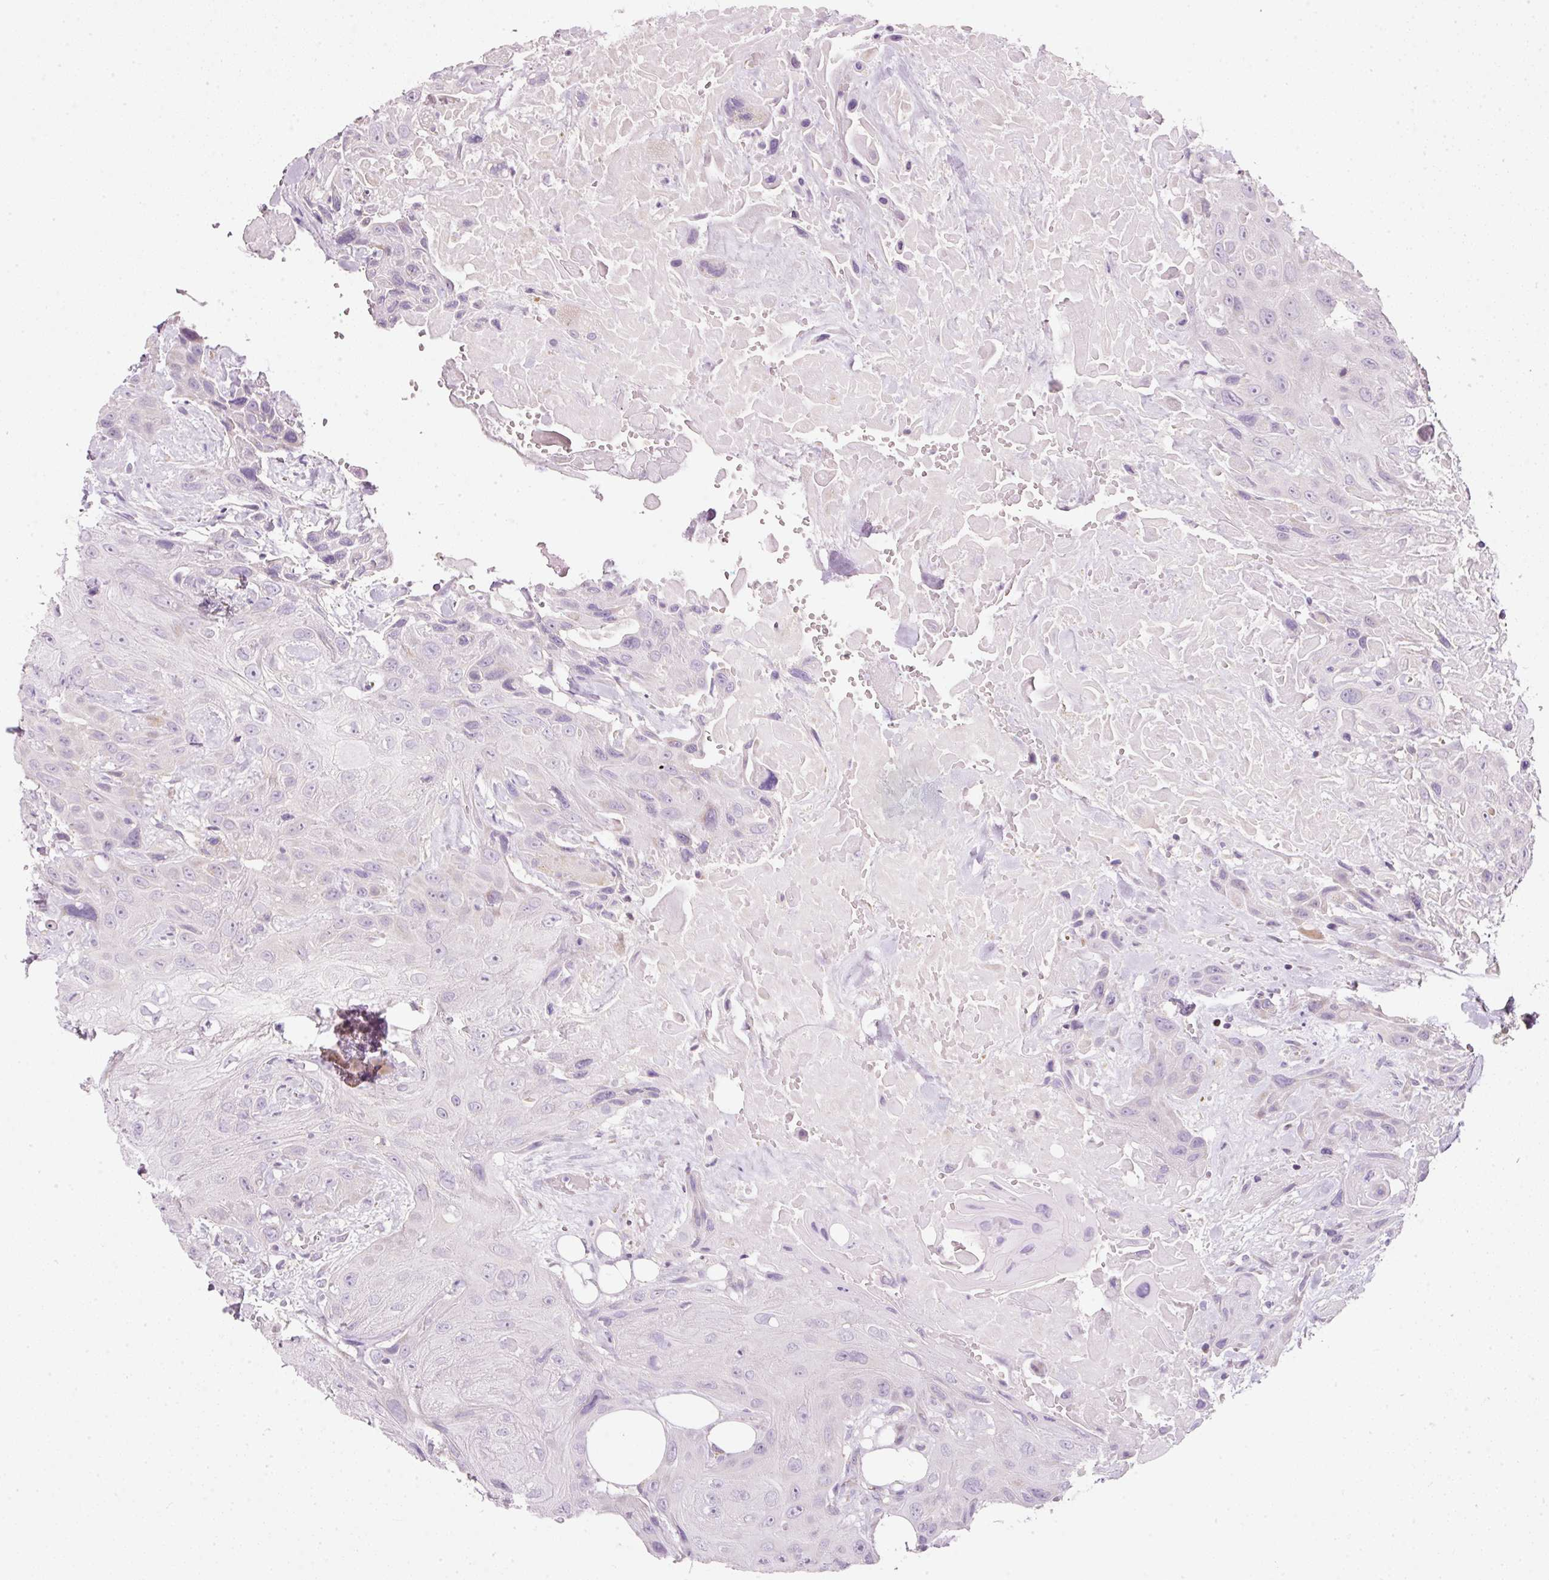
{"staining": {"intensity": "negative", "quantity": "none", "location": "none"}, "tissue": "head and neck cancer", "cell_type": "Tumor cells", "image_type": "cancer", "snomed": [{"axis": "morphology", "description": "Squamous cell carcinoma, NOS"}, {"axis": "topography", "description": "Head-Neck"}], "caption": "Head and neck squamous cell carcinoma stained for a protein using immunohistochemistry (IHC) demonstrates no expression tumor cells.", "gene": "NDUFA1", "patient": {"sex": "male", "age": 81}}